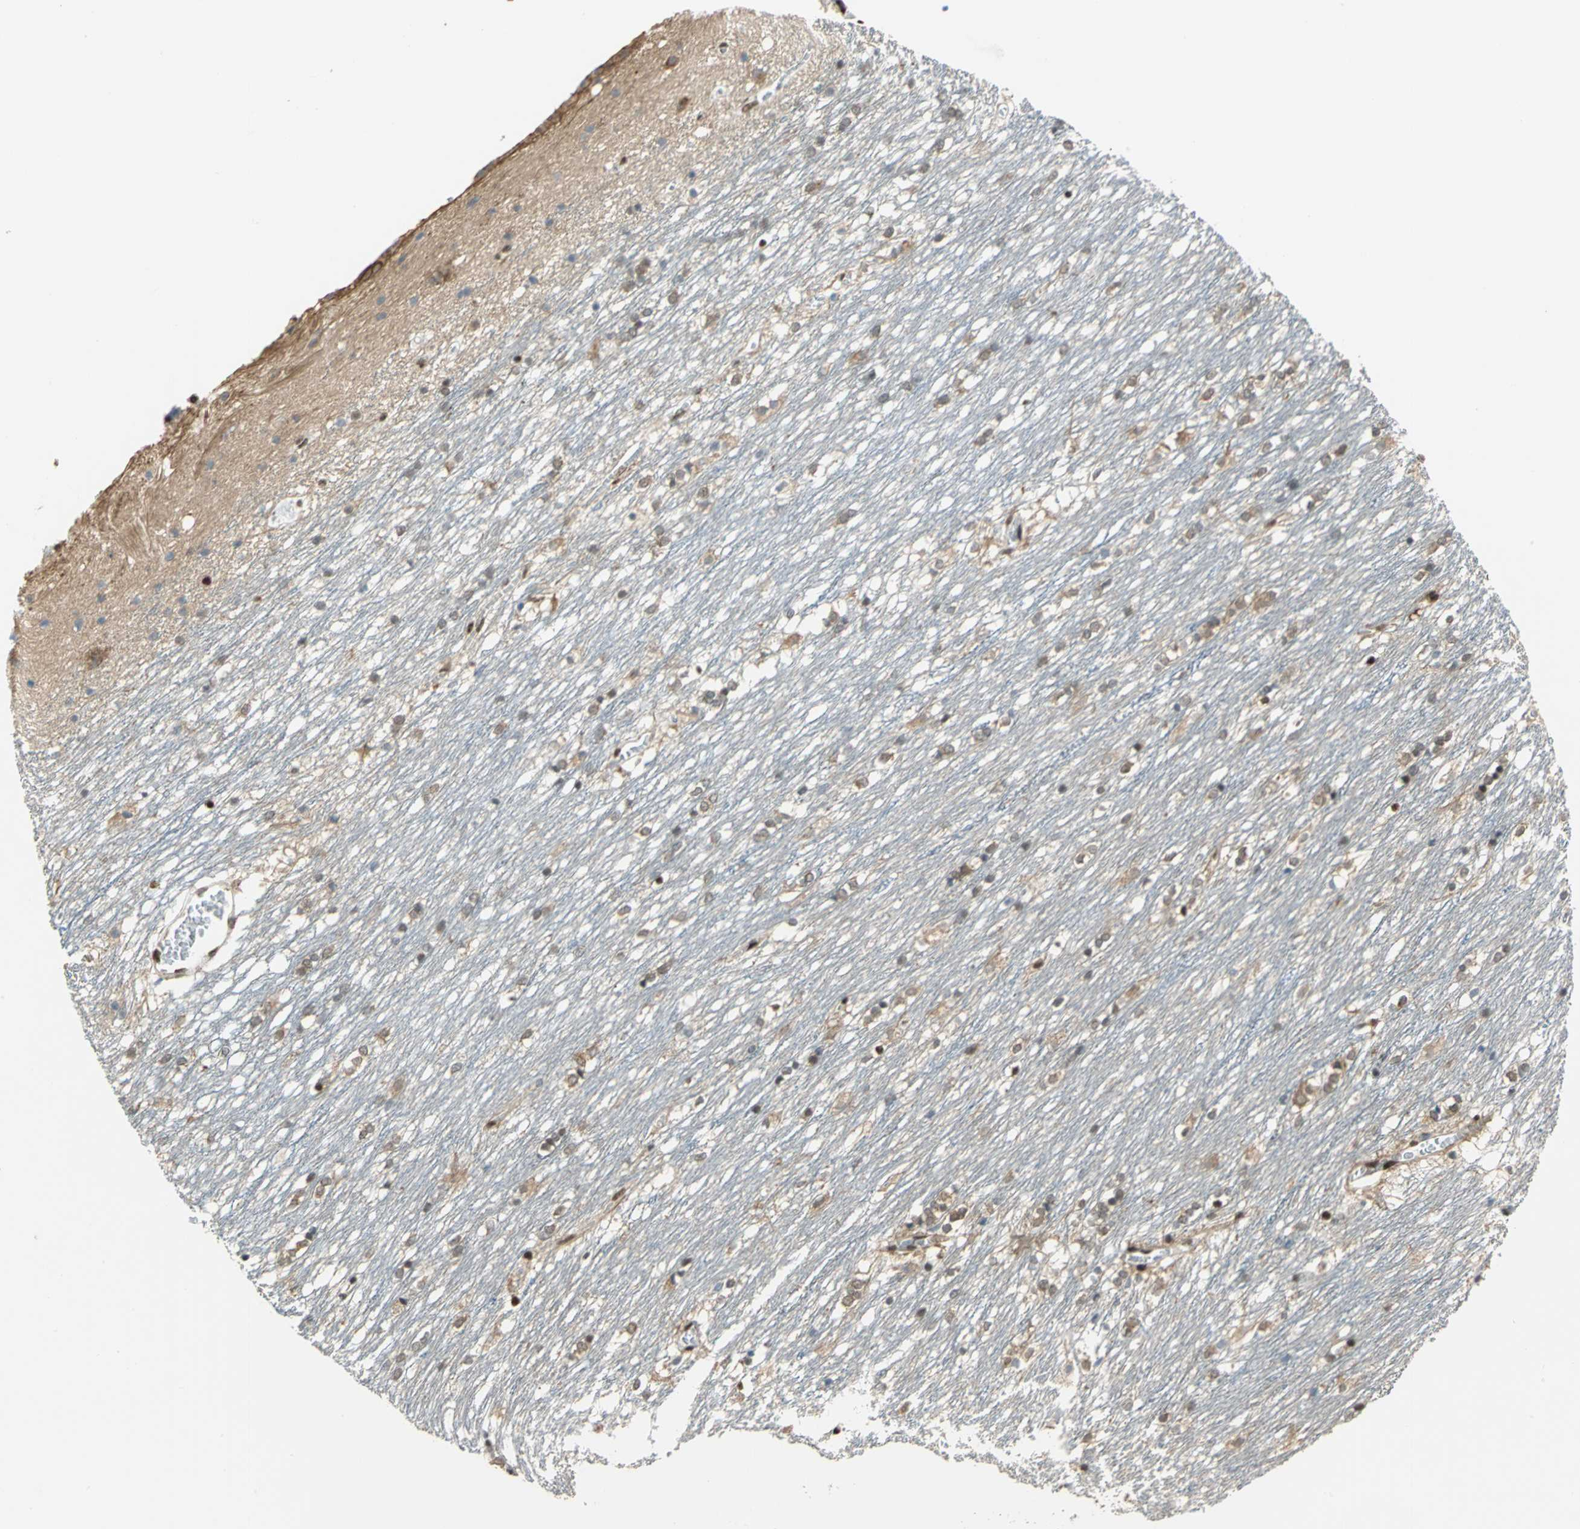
{"staining": {"intensity": "weak", "quantity": ">75%", "location": "cytoplasmic/membranous,nuclear"}, "tissue": "caudate", "cell_type": "Glial cells", "image_type": "normal", "snomed": [{"axis": "morphology", "description": "Normal tissue, NOS"}, {"axis": "topography", "description": "Lateral ventricle wall"}], "caption": "Immunohistochemical staining of benign caudate reveals weak cytoplasmic/membranous,nuclear protein positivity in approximately >75% of glial cells. Immunohistochemistry (ihc) stains the protein in brown and the nuclei are stained blue.", "gene": "RBFOX2", "patient": {"sex": "female", "age": 19}}